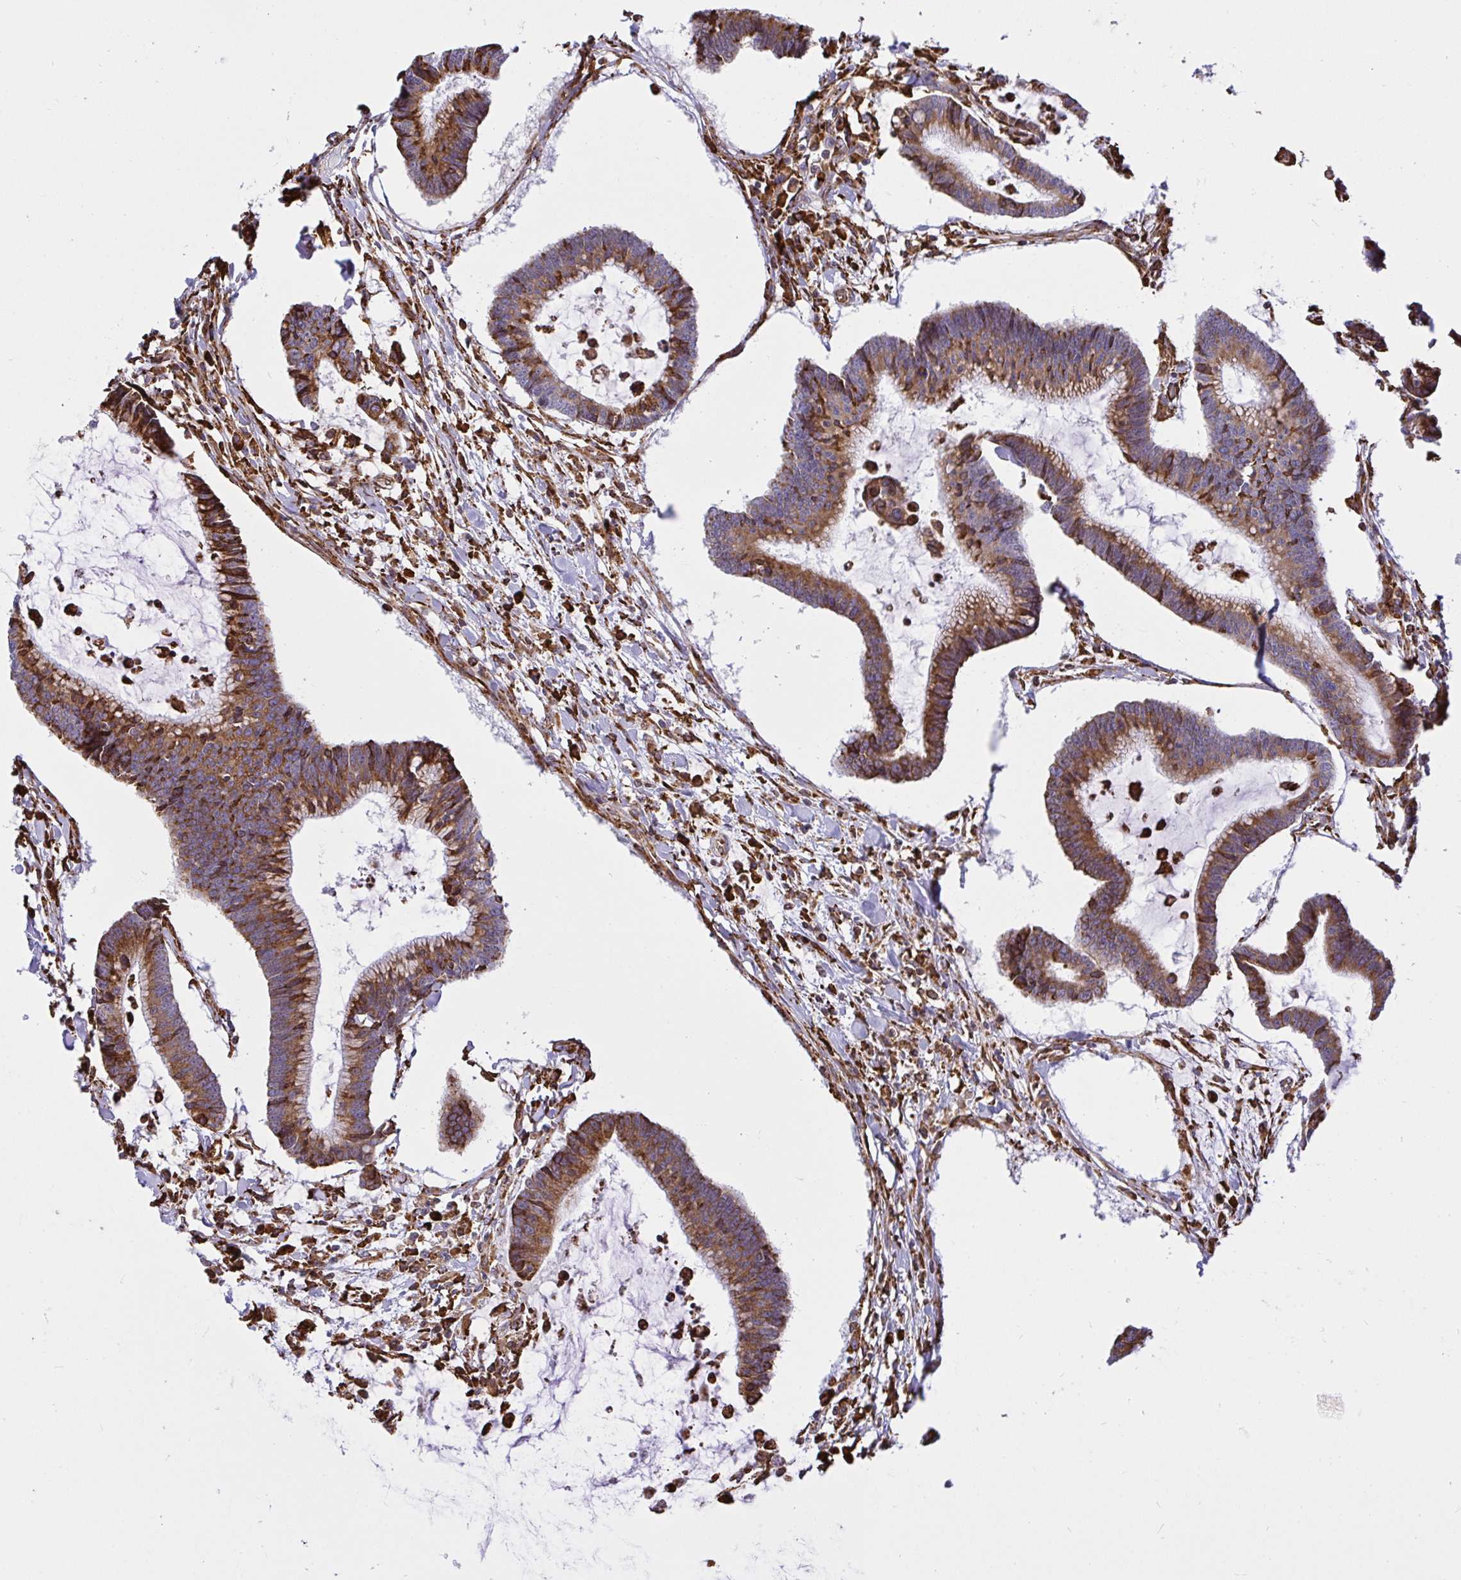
{"staining": {"intensity": "moderate", "quantity": ">75%", "location": "cytoplasmic/membranous"}, "tissue": "colorectal cancer", "cell_type": "Tumor cells", "image_type": "cancer", "snomed": [{"axis": "morphology", "description": "Adenocarcinoma, NOS"}, {"axis": "topography", "description": "Colon"}], "caption": "High-power microscopy captured an immunohistochemistry micrograph of colorectal cancer, revealing moderate cytoplasmic/membranous expression in approximately >75% of tumor cells.", "gene": "CLGN", "patient": {"sex": "female", "age": 78}}